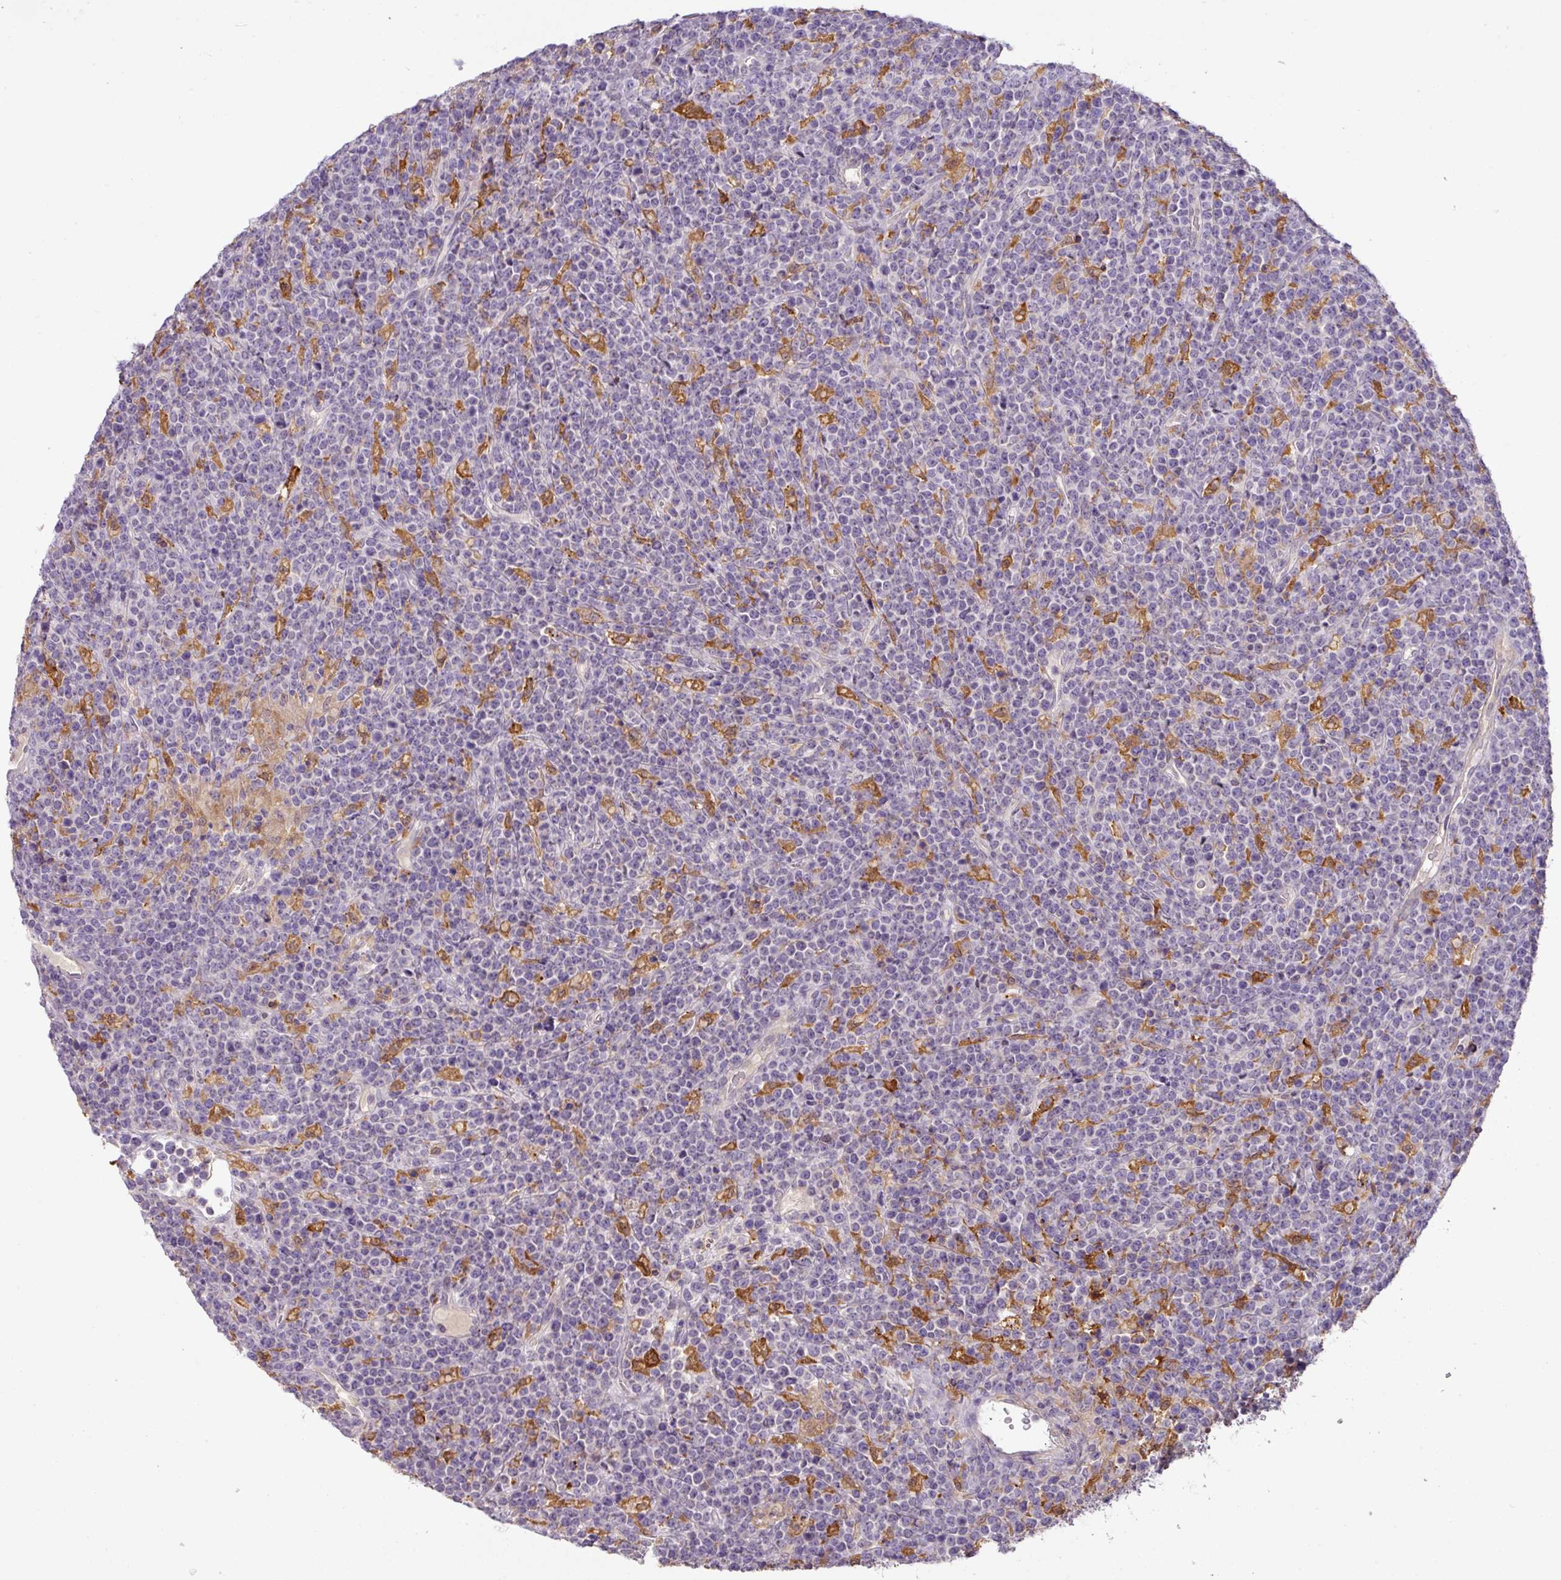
{"staining": {"intensity": "negative", "quantity": "none", "location": "none"}, "tissue": "lymphoma", "cell_type": "Tumor cells", "image_type": "cancer", "snomed": [{"axis": "morphology", "description": "Malignant lymphoma, non-Hodgkin's type, High grade"}, {"axis": "topography", "description": "Ovary"}], "caption": "Lymphoma was stained to show a protein in brown. There is no significant positivity in tumor cells. The staining was performed using DAB (3,3'-diaminobenzidine) to visualize the protein expression in brown, while the nuclei were stained in blue with hematoxylin (Magnification: 20x).", "gene": "GCNT7", "patient": {"sex": "female", "age": 56}}